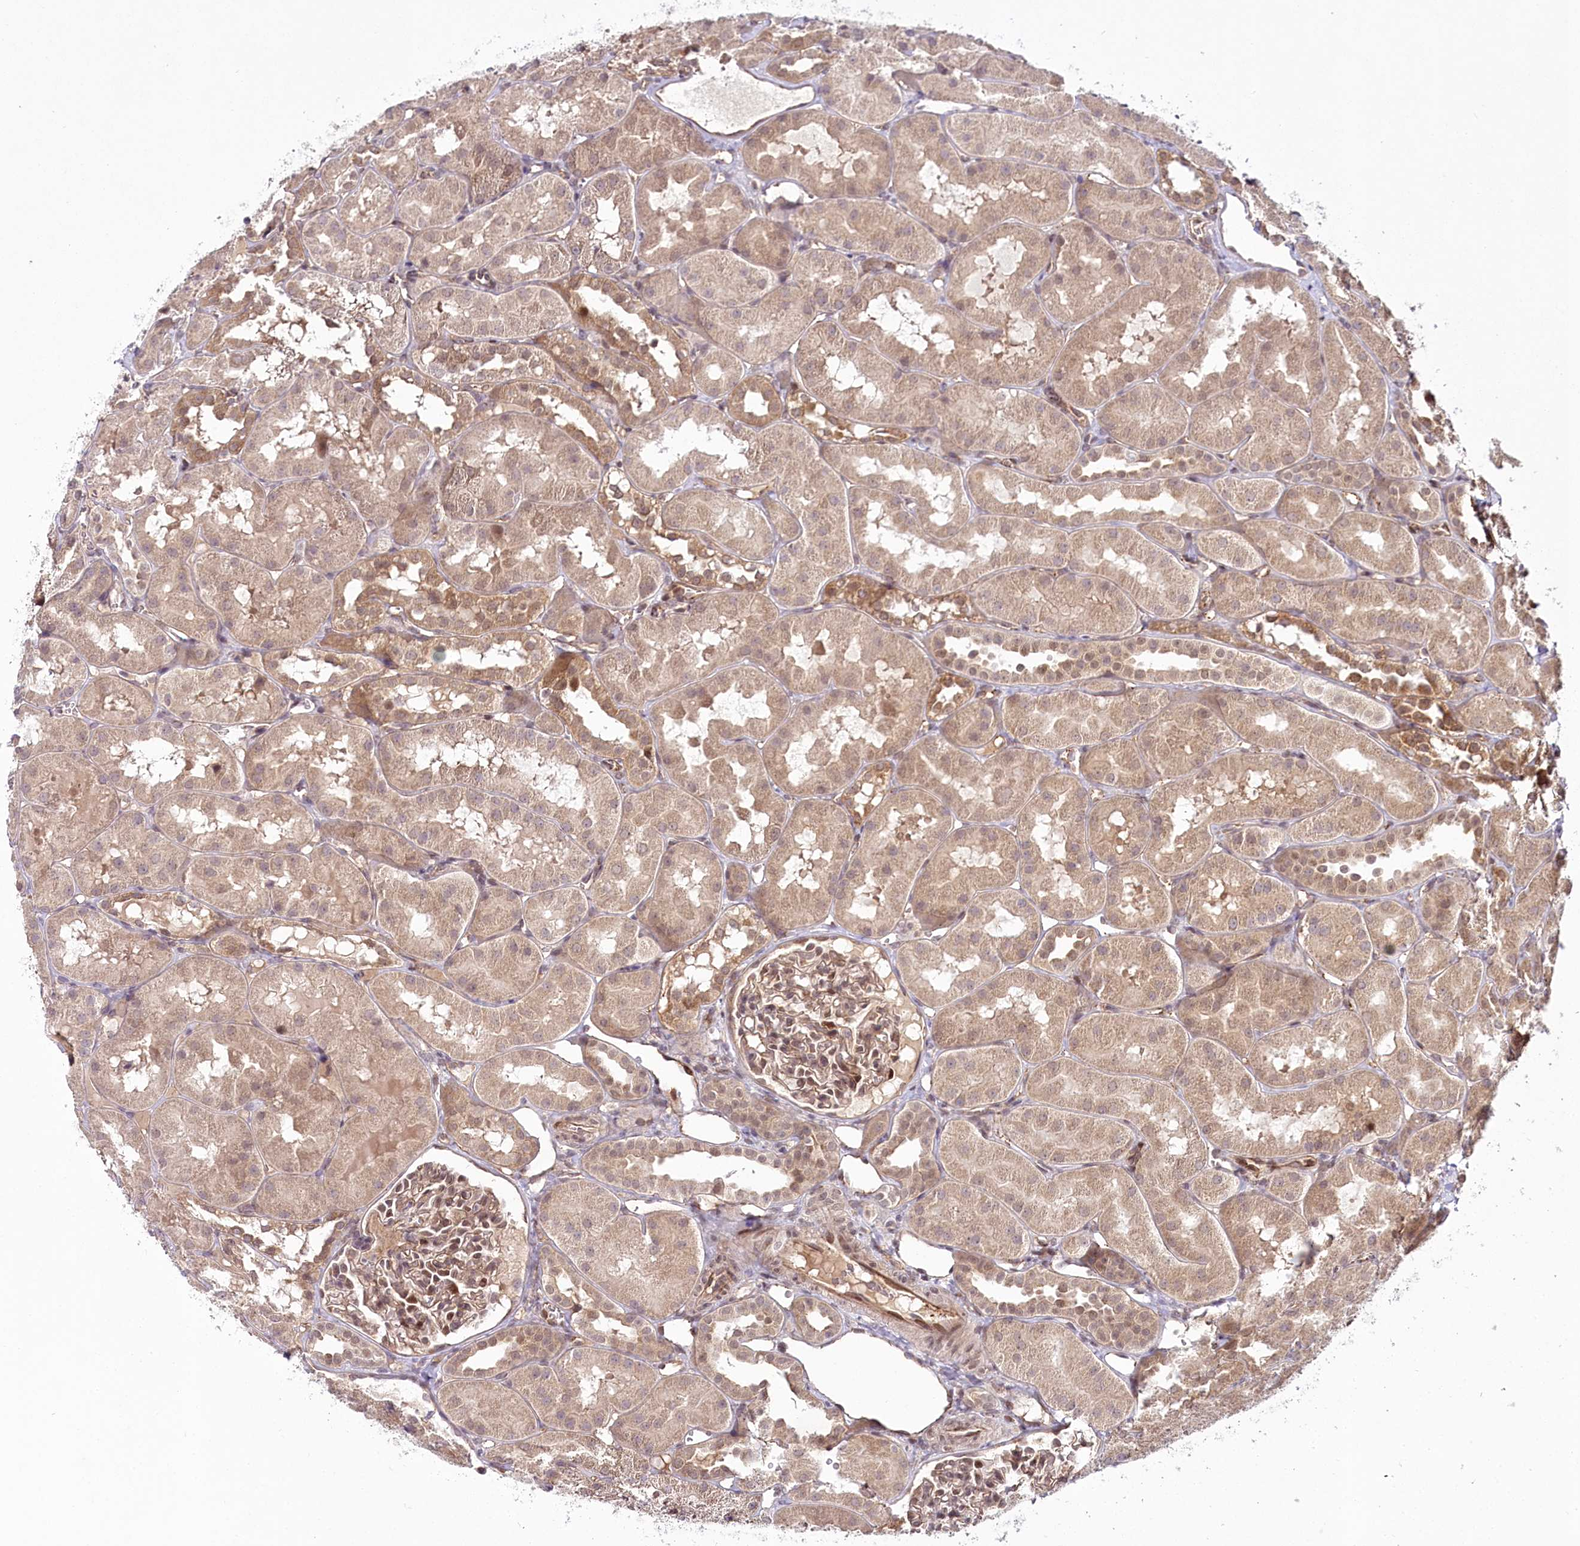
{"staining": {"intensity": "moderate", "quantity": "25%-75%", "location": "cytoplasmic/membranous,nuclear"}, "tissue": "kidney", "cell_type": "Cells in glomeruli", "image_type": "normal", "snomed": [{"axis": "morphology", "description": "Normal tissue, NOS"}, {"axis": "topography", "description": "Kidney"}, {"axis": "topography", "description": "Urinary bladder"}], "caption": "Immunohistochemistry (IHC) (DAB (3,3'-diaminobenzidine)) staining of benign human kidney exhibits moderate cytoplasmic/membranous,nuclear protein expression in about 25%-75% of cells in glomeruli.", "gene": "ALKBH8", "patient": {"sex": "male", "age": 16}}